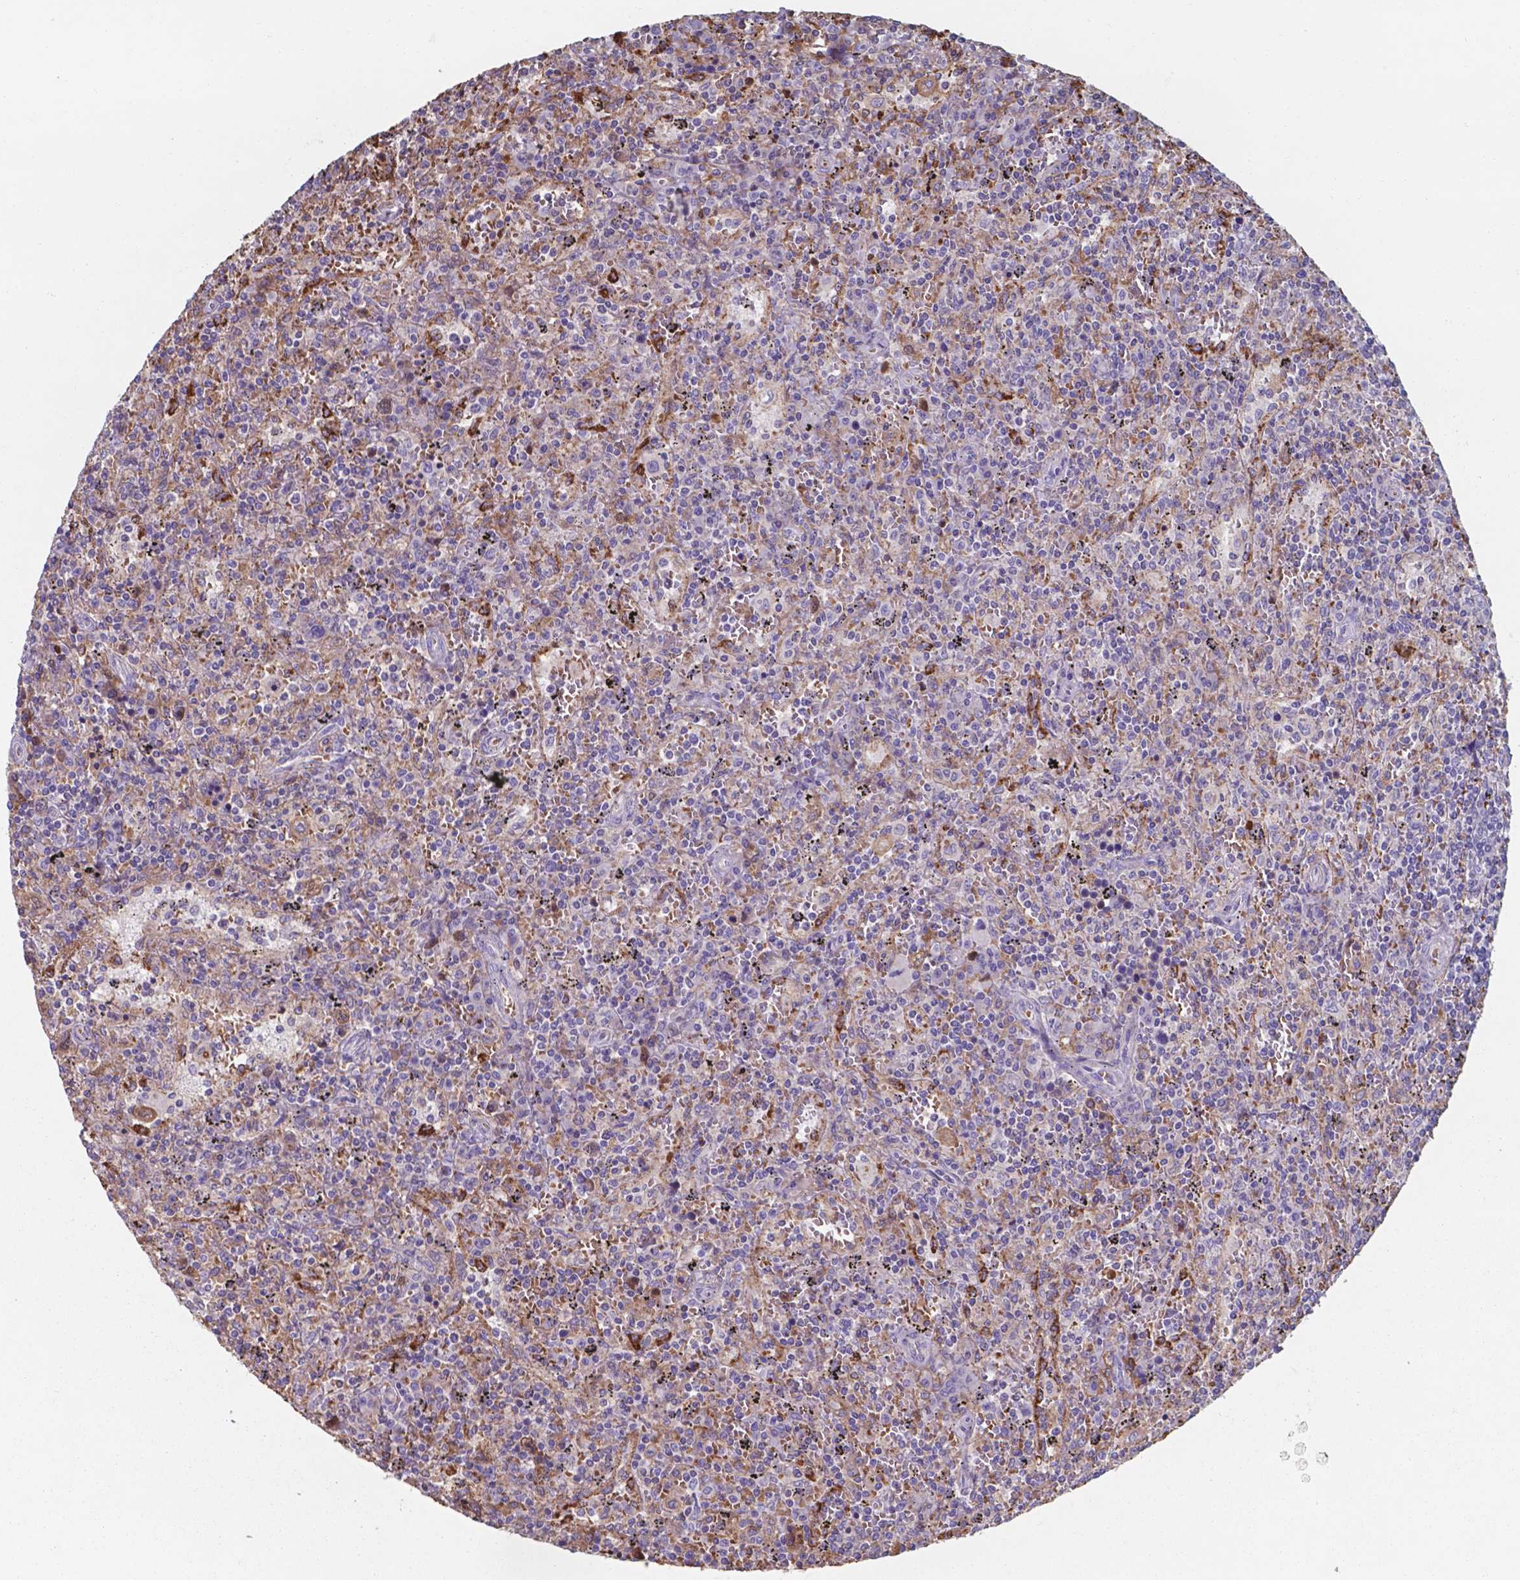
{"staining": {"intensity": "negative", "quantity": "none", "location": "none"}, "tissue": "lymphoma", "cell_type": "Tumor cells", "image_type": "cancer", "snomed": [{"axis": "morphology", "description": "Malignant lymphoma, non-Hodgkin's type, Low grade"}, {"axis": "topography", "description": "Spleen"}], "caption": "DAB immunohistochemical staining of human malignant lymphoma, non-Hodgkin's type (low-grade) reveals no significant positivity in tumor cells.", "gene": "SERPINA1", "patient": {"sex": "male", "age": 62}}